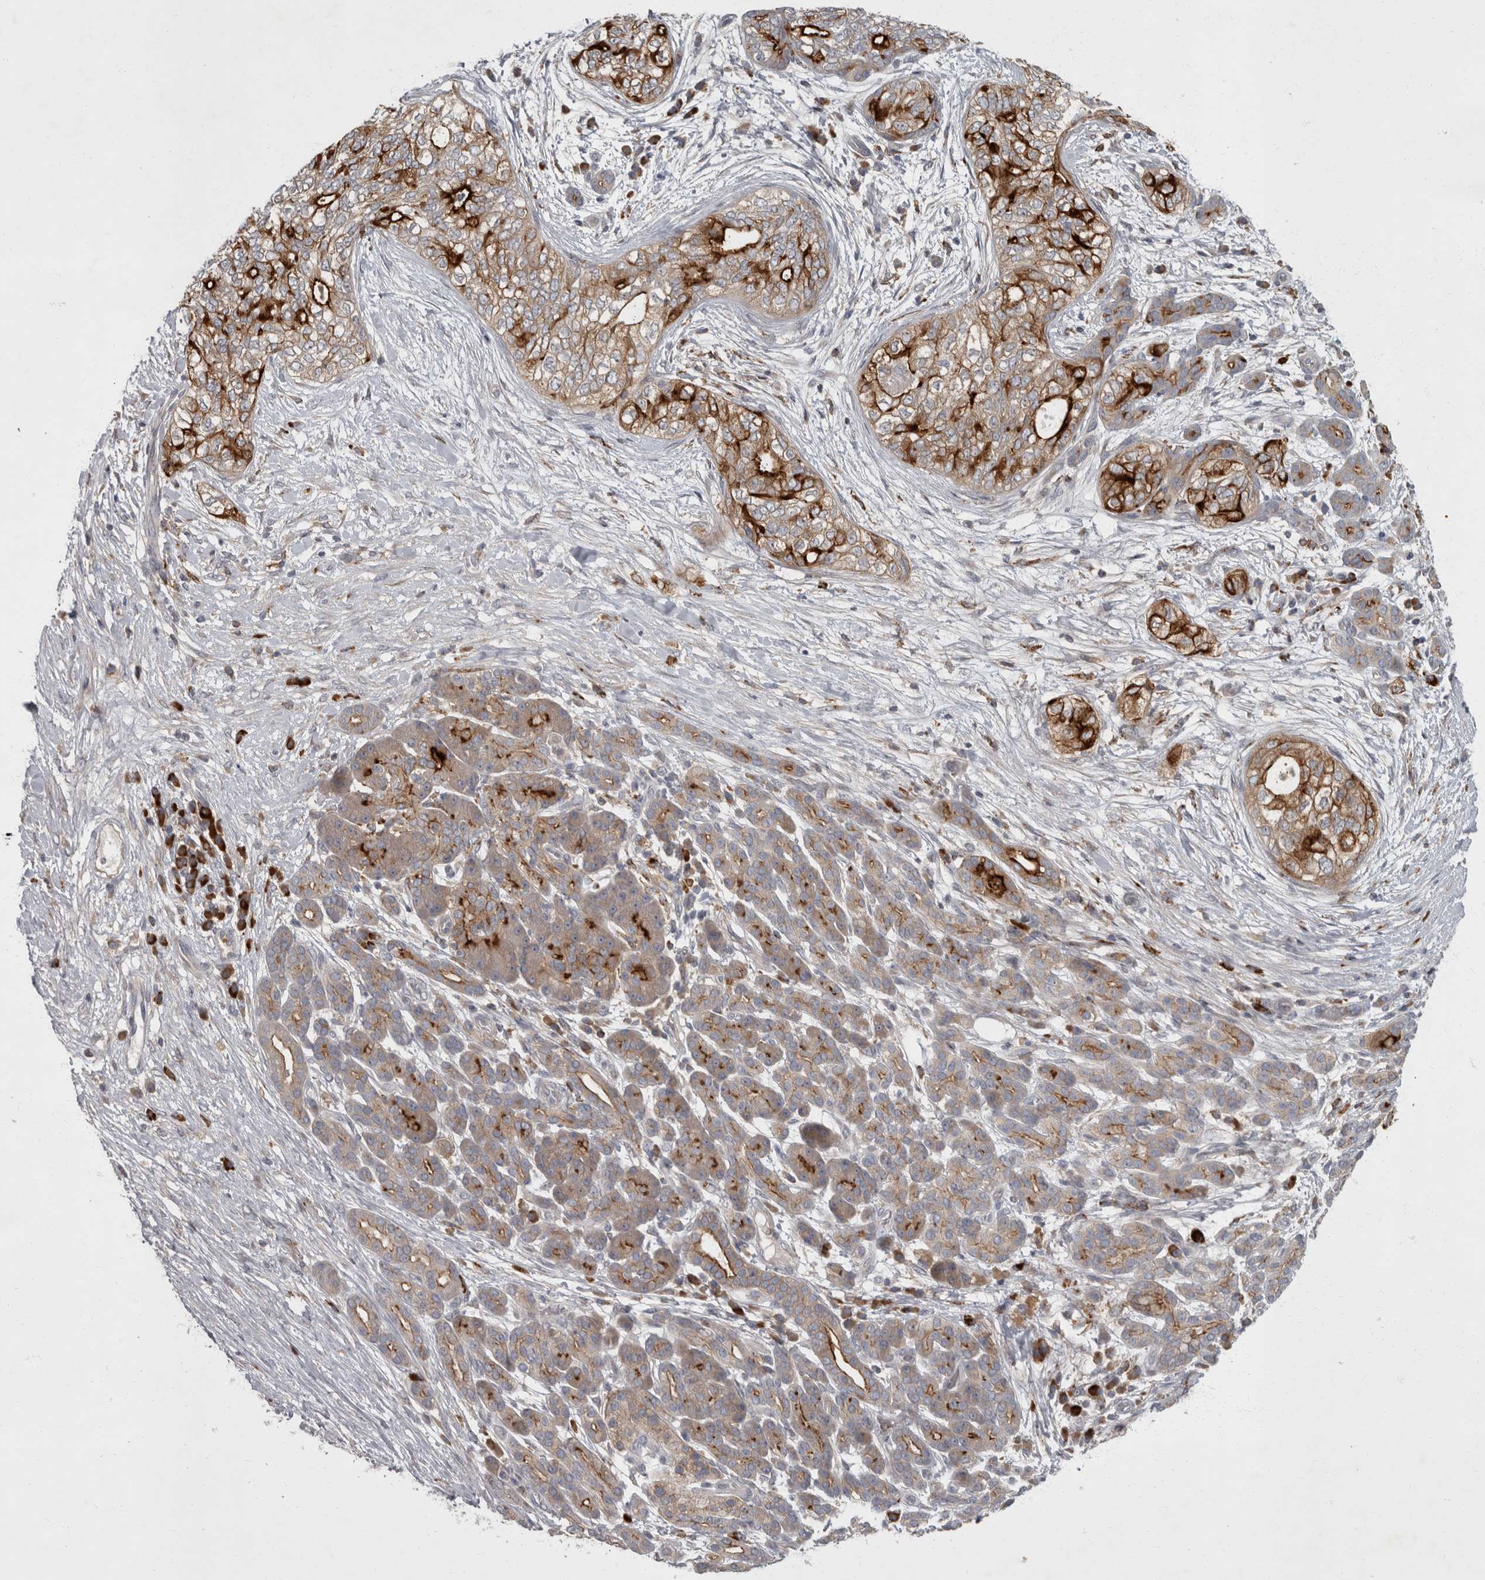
{"staining": {"intensity": "strong", "quantity": "25%-75%", "location": "cytoplasmic/membranous"}, "tissue": "pancreatic cancer", "cell_type": "Tumor cells", "image_type": "cancer", "snomed": [{"axis": "morphology", "description": "Adenocarcinoma, NOS"}, {"axis": "topography", "description": "Pancreas"}], "caption": "The image exhibits staining of pancreatic cancer, revealing strong cytoplasmic/membranous protein positivity (brown color) within tumor cells.", "gene": "CDC42BPG", "patient": {"sex": "male", "age": 72}}